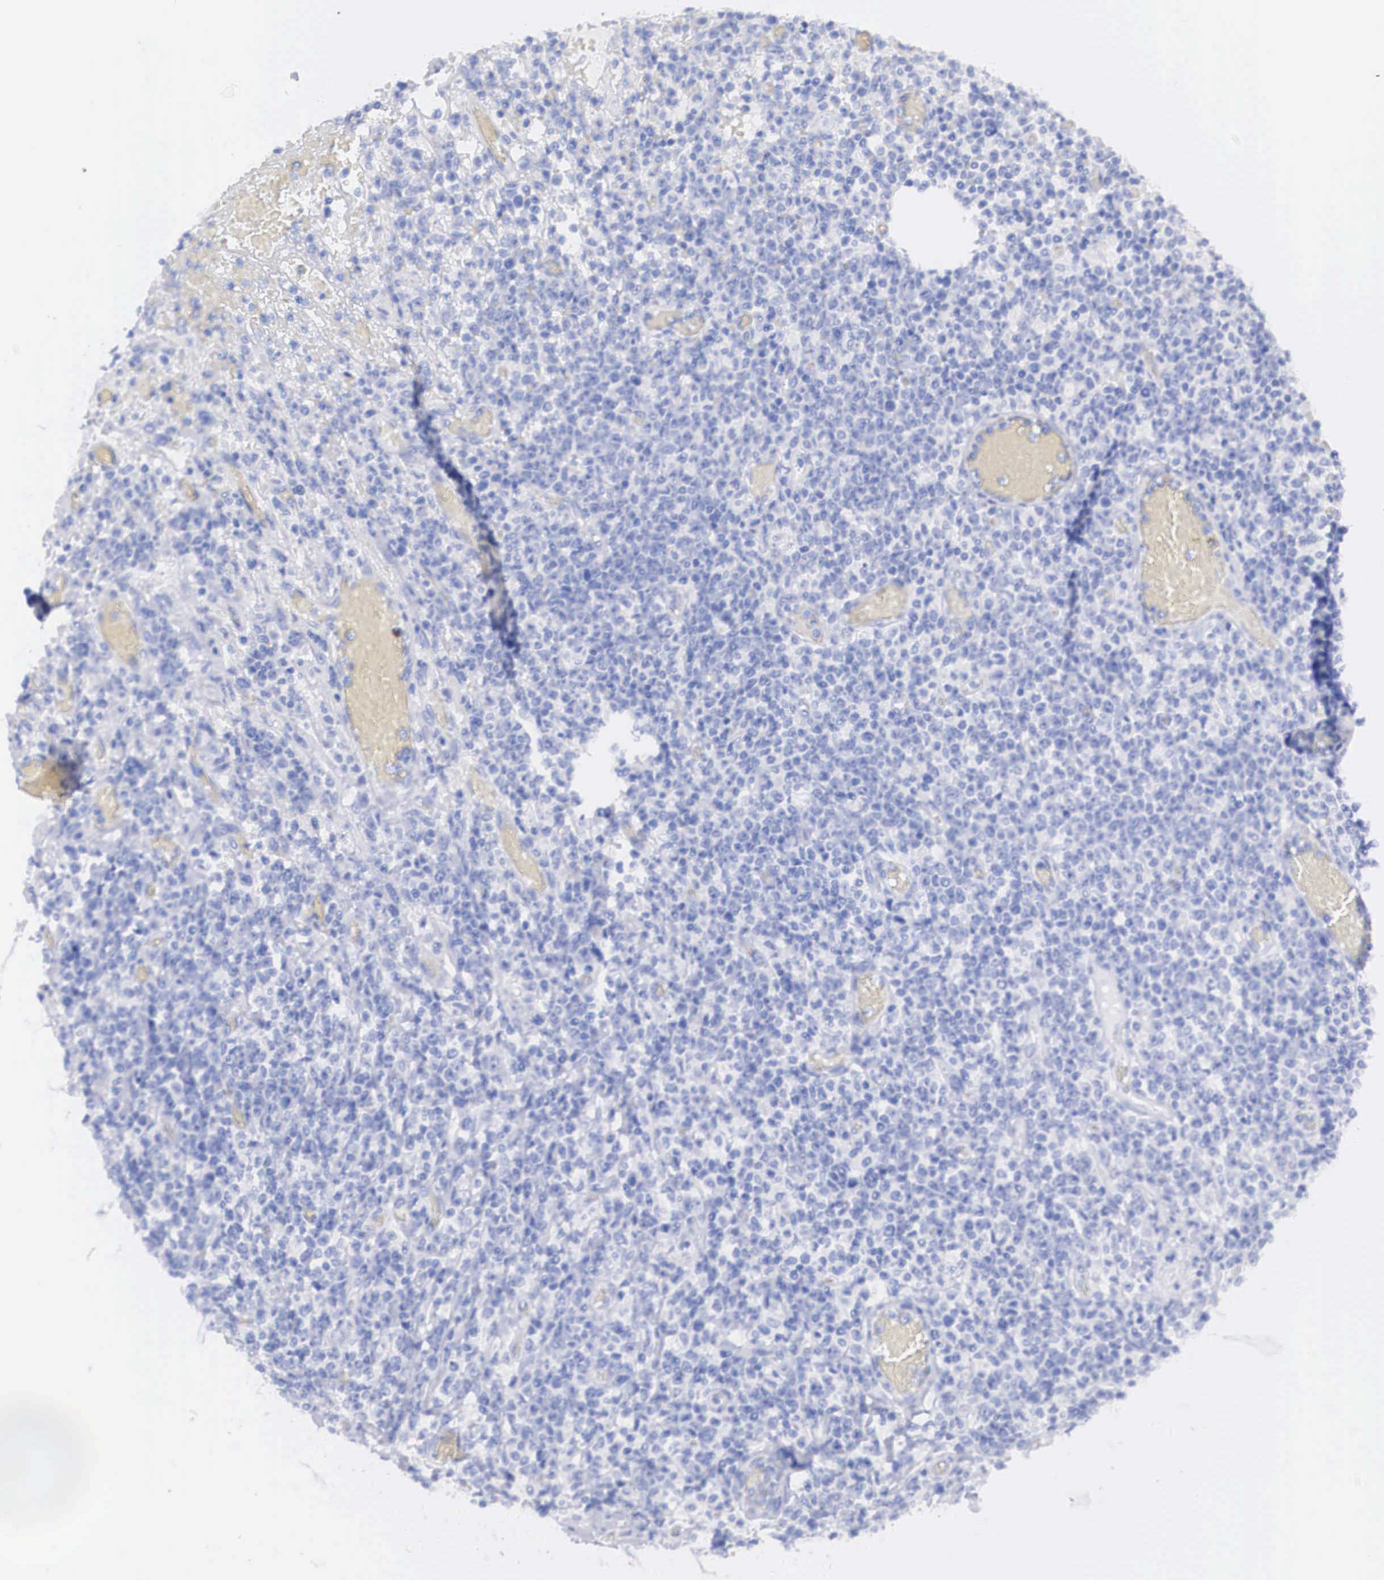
{"staining": {"intensity": "negative", "quantity": "none", "location": "none"}, "tissue": "lymphoma", "cell_type": "Tumor cells", "image_type": "cancer", "snomed": [{"axis": "morphology", "description": "Malignant lymphoma, non-Hodgkin's type, High grade"}, {"axis": "topography", "description": "Colon"}], "caption": "Immunohistochemistry histopathology image of neoplastic tissue: human malignant lymphoma, non-Hodgkin's type (high-grade) stained with DAB displays no significant protein staining in tumor cells.", "gene": "ERBB2", "patient": {"sex": "male", "age": 82}}